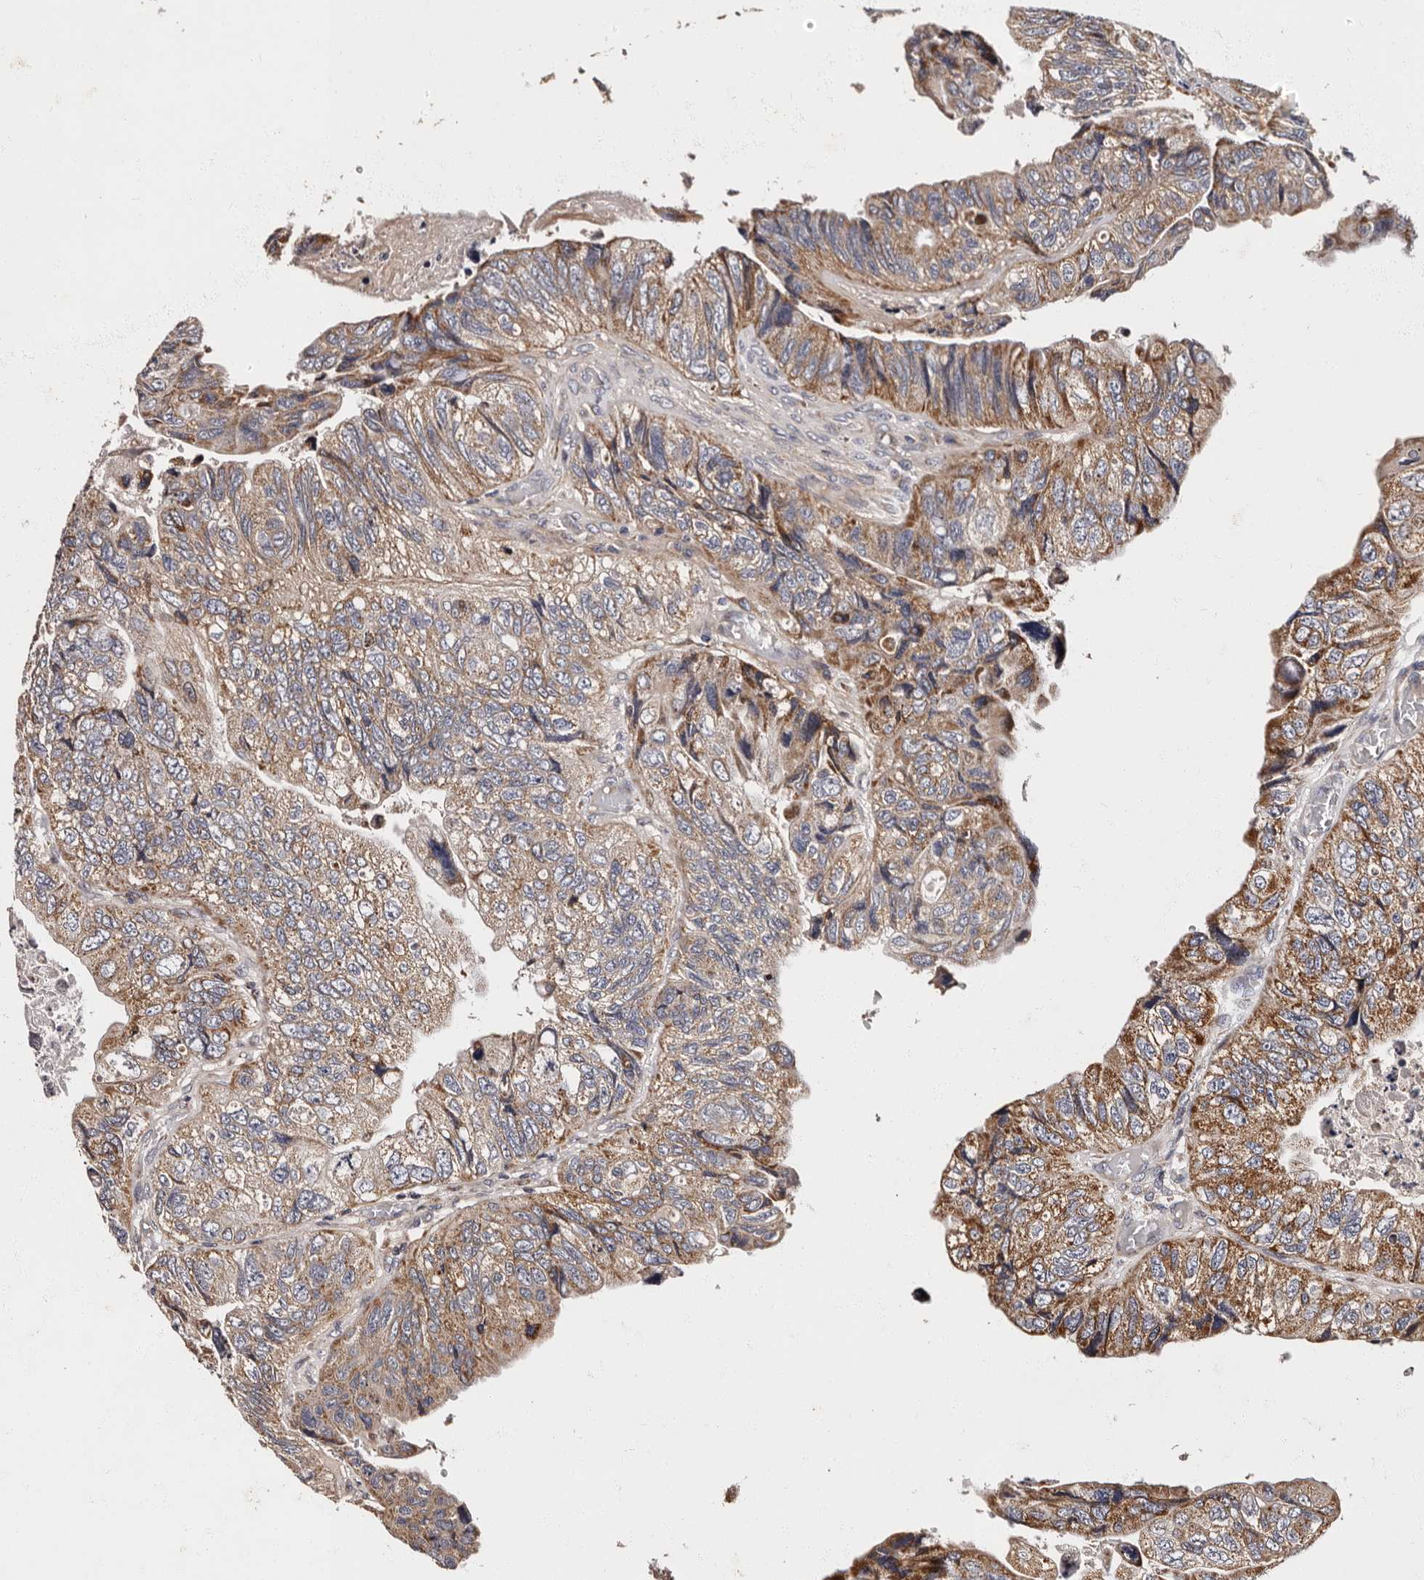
{"staining": {"intensity": "moderate", "quantity": "25%-75%", "location": "cytoplasmic/membranous"}, "tissue": "colorectal cancer", "cell_type": "Tumor cells", "image_type": "cancer", "snomed": [{"axis": "morphology", "description": "Adenocarcinoma, NOS"}, {"axis": "topography", "description": "Rectum"}], "caption": "High-magnification brightfield microscopy of adenocarcinoma (colorectal) stained with DAB (3,3'-diaminobenzidine) (brown) and counterstained with hematoxylin (blue). tumor cells exhibit moderate cytoplasmic/membranous expression is identified in about25%-75% of cells. Immunohistochemistry (ihc) stains the protein of interest in brown and the nuclei are stained blue.", "gene": "ADCK5", "patient": {"sex": "male", "age": 63}}